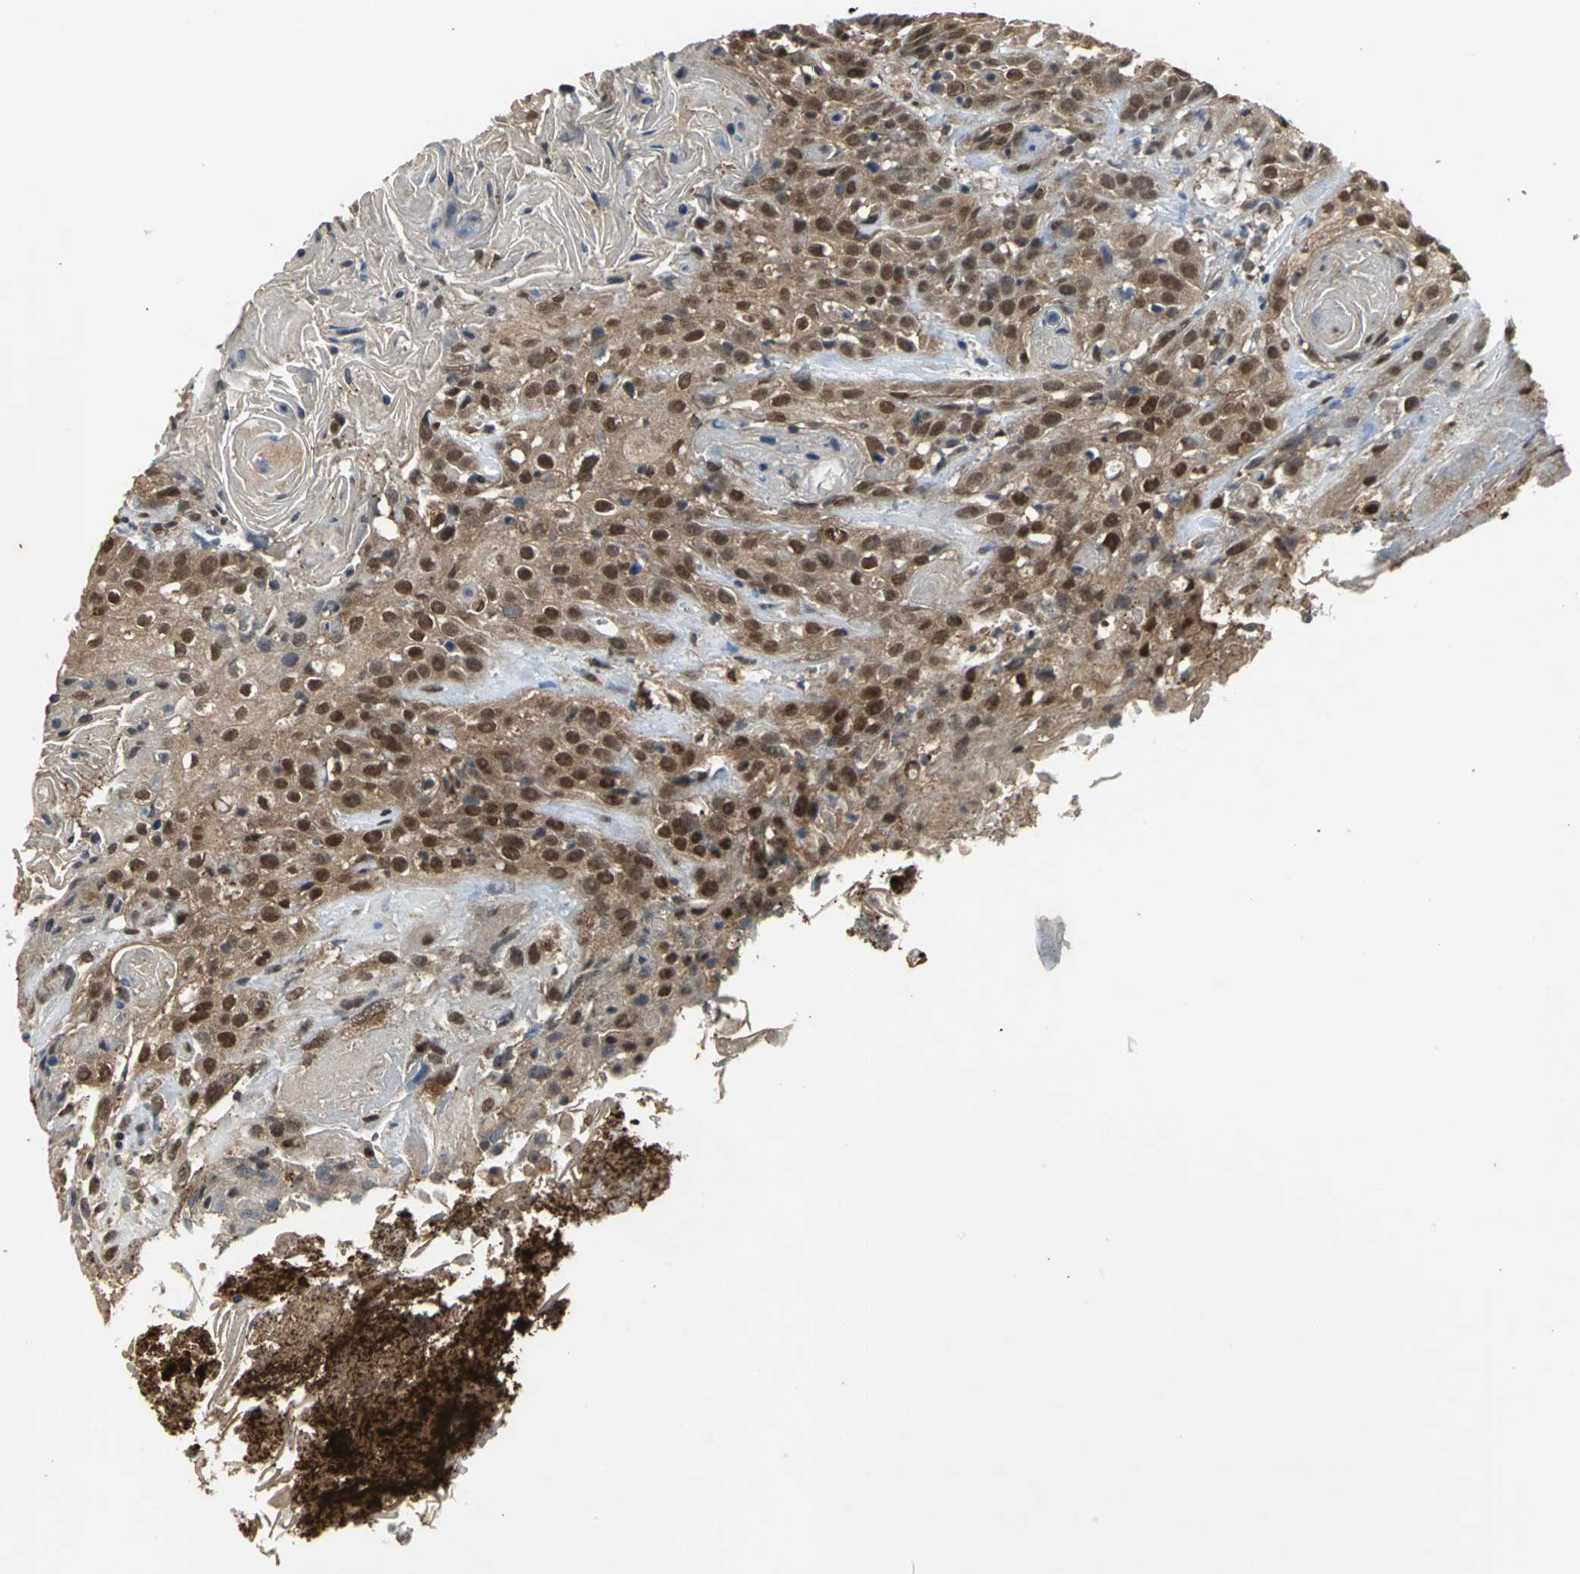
{"staining": {"intensity": "moderate", "quantity": ">75%", "location": "cytoplasmic/membranous,nuclear"}, "tissue": "head and neck cancer", "cell_type": "Tumor cells", "image_type": "cancer", "snomed": [{"axis": "morphology", "description": "Squamous cell carcinoma, NOS"}, {"axis": "topography", "description": "Head-Neck"}], "caption": "Head and neck cancer (squamous cell carcinoma) tissue demonstrates moderate cytoplasmic/membranous and nuclear staining in about >75% of tumor cells, visualized by immunohistochemistry. (DAB IHC, brown staining for protein, blue staining for nuclei).", "gene": "NOTCH3", "patient": {"sex": "female", "age": 84}}